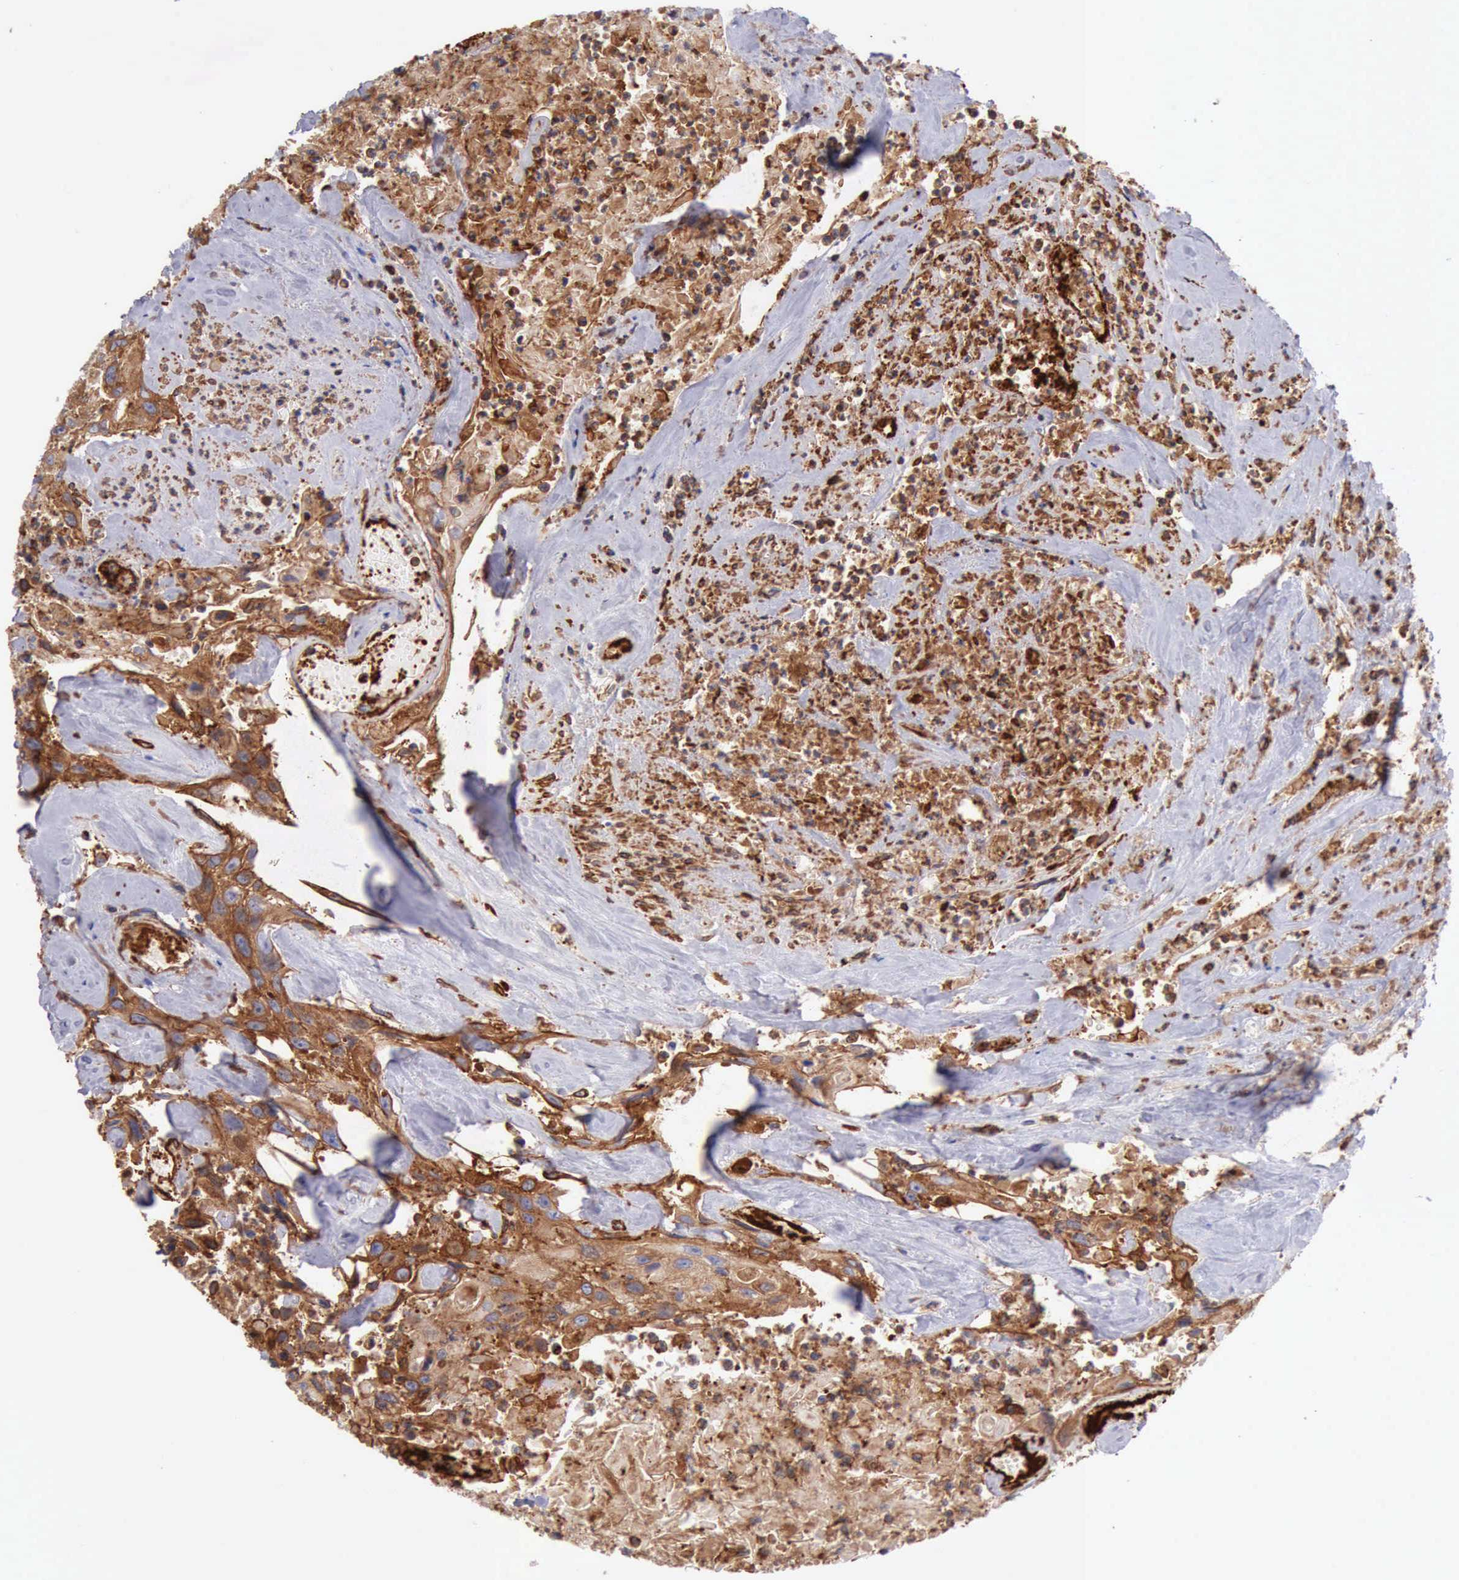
{"staining": {"intensity": "strong", "quantity": ">75%", "location": "cytoplasmic/membranous"}, "tissue": "urothelial cancer", "cell_type": "Tumor cells", "image_type": "cancer", "snomed": [{"axis": "morphology", "description": "Urothelial carcinoma, High grade"}, {"axis": "topography", "description": "Urinary bladder"}], "caption": "Immunohistochemistry (DAB) staining of urothelial cancer exhibits strong cytoplasmic/membranous protein positivity in about >75% of tumor cells.", "gene": "FLNA", "patient": {"sex": "female", "age": 84}}